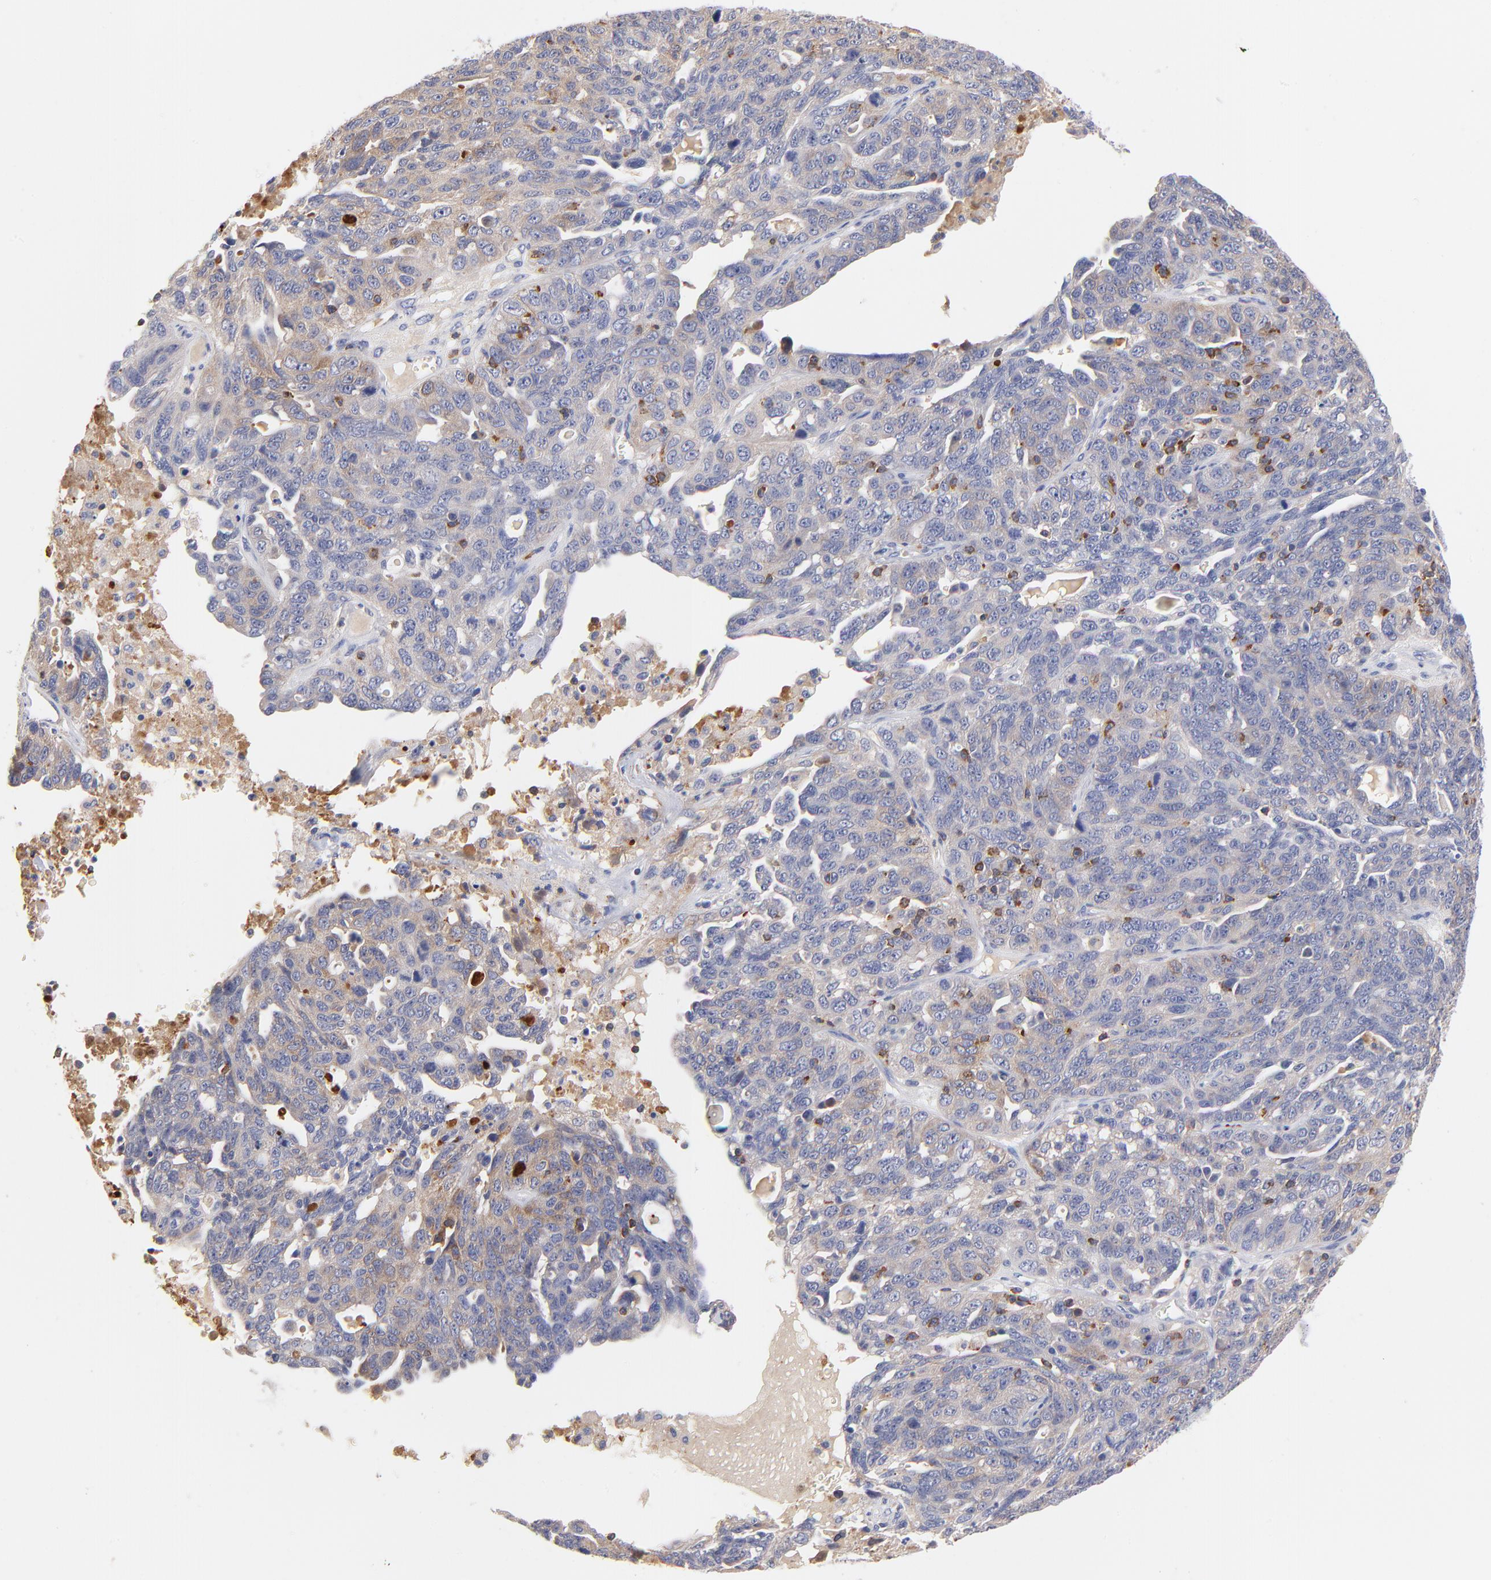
{"staining": {"intensity": "weak", "quantity": "25%-75%", "location": "cytoplasmic/membranous"}, "tissue": "ovarian cancer", "cell_type": "Tumor cells", "image_type": "cancer", "snomed": [{"axis": "morphology", "description": "Cystadenocarcinoma, serous, NOS"}, {"axis": "topography", "description": "Ovary"}], "caption": "Immunohistochemistry micrograph of human serous cystadenocarcinoma (ovarian) stained for a protein (brown), which displays low levels of weak cytoplasmic/membranous positivity in about 25%-75% of tumor cells.", "gene": "KREMEN2", "patient": {"sex": "female", "age": 71}}